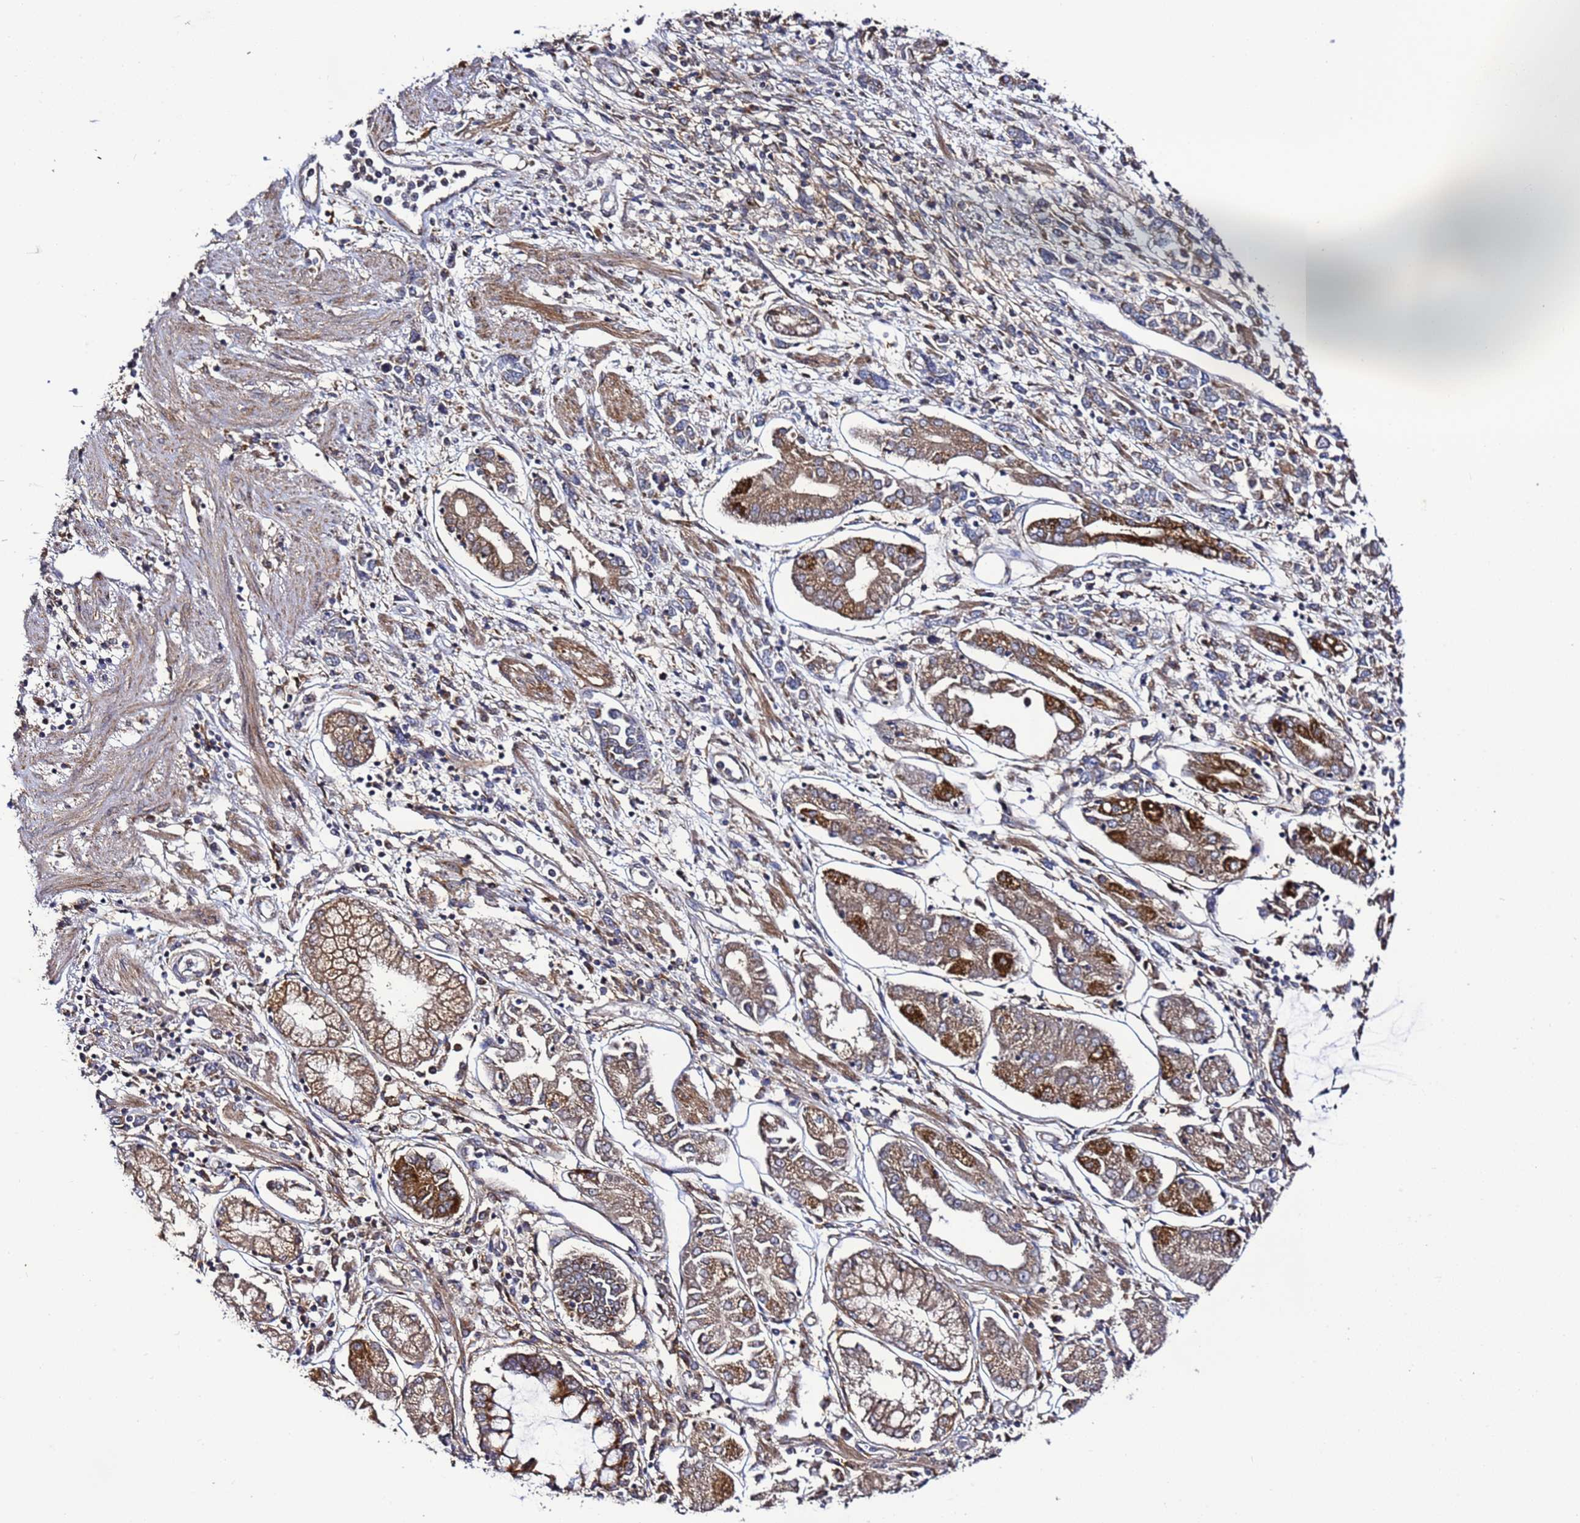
{"staining": {"intensity": "moderate", "quantity": ">75%", "location": "cytoplasmic/membranous"}, "tissue": "stomach cancer", "cell_type": "Tumor cells", "image_type": "cancer", "snomed": [{"axis": "morphology", "description": "Adenocarcinoma, NOS"}, {"axis": "topography", "description": "Stomach"}], "caption": "Immunohistochemistry histopathology image of stomach cancer stained for a protein (brown), which reveals medium levels of moderate cytoplasmic/membranous staining in approximately >75% of tumor cells.", "gene": "TMEM176B", "patient": {"sex": "female", "age": 76}}